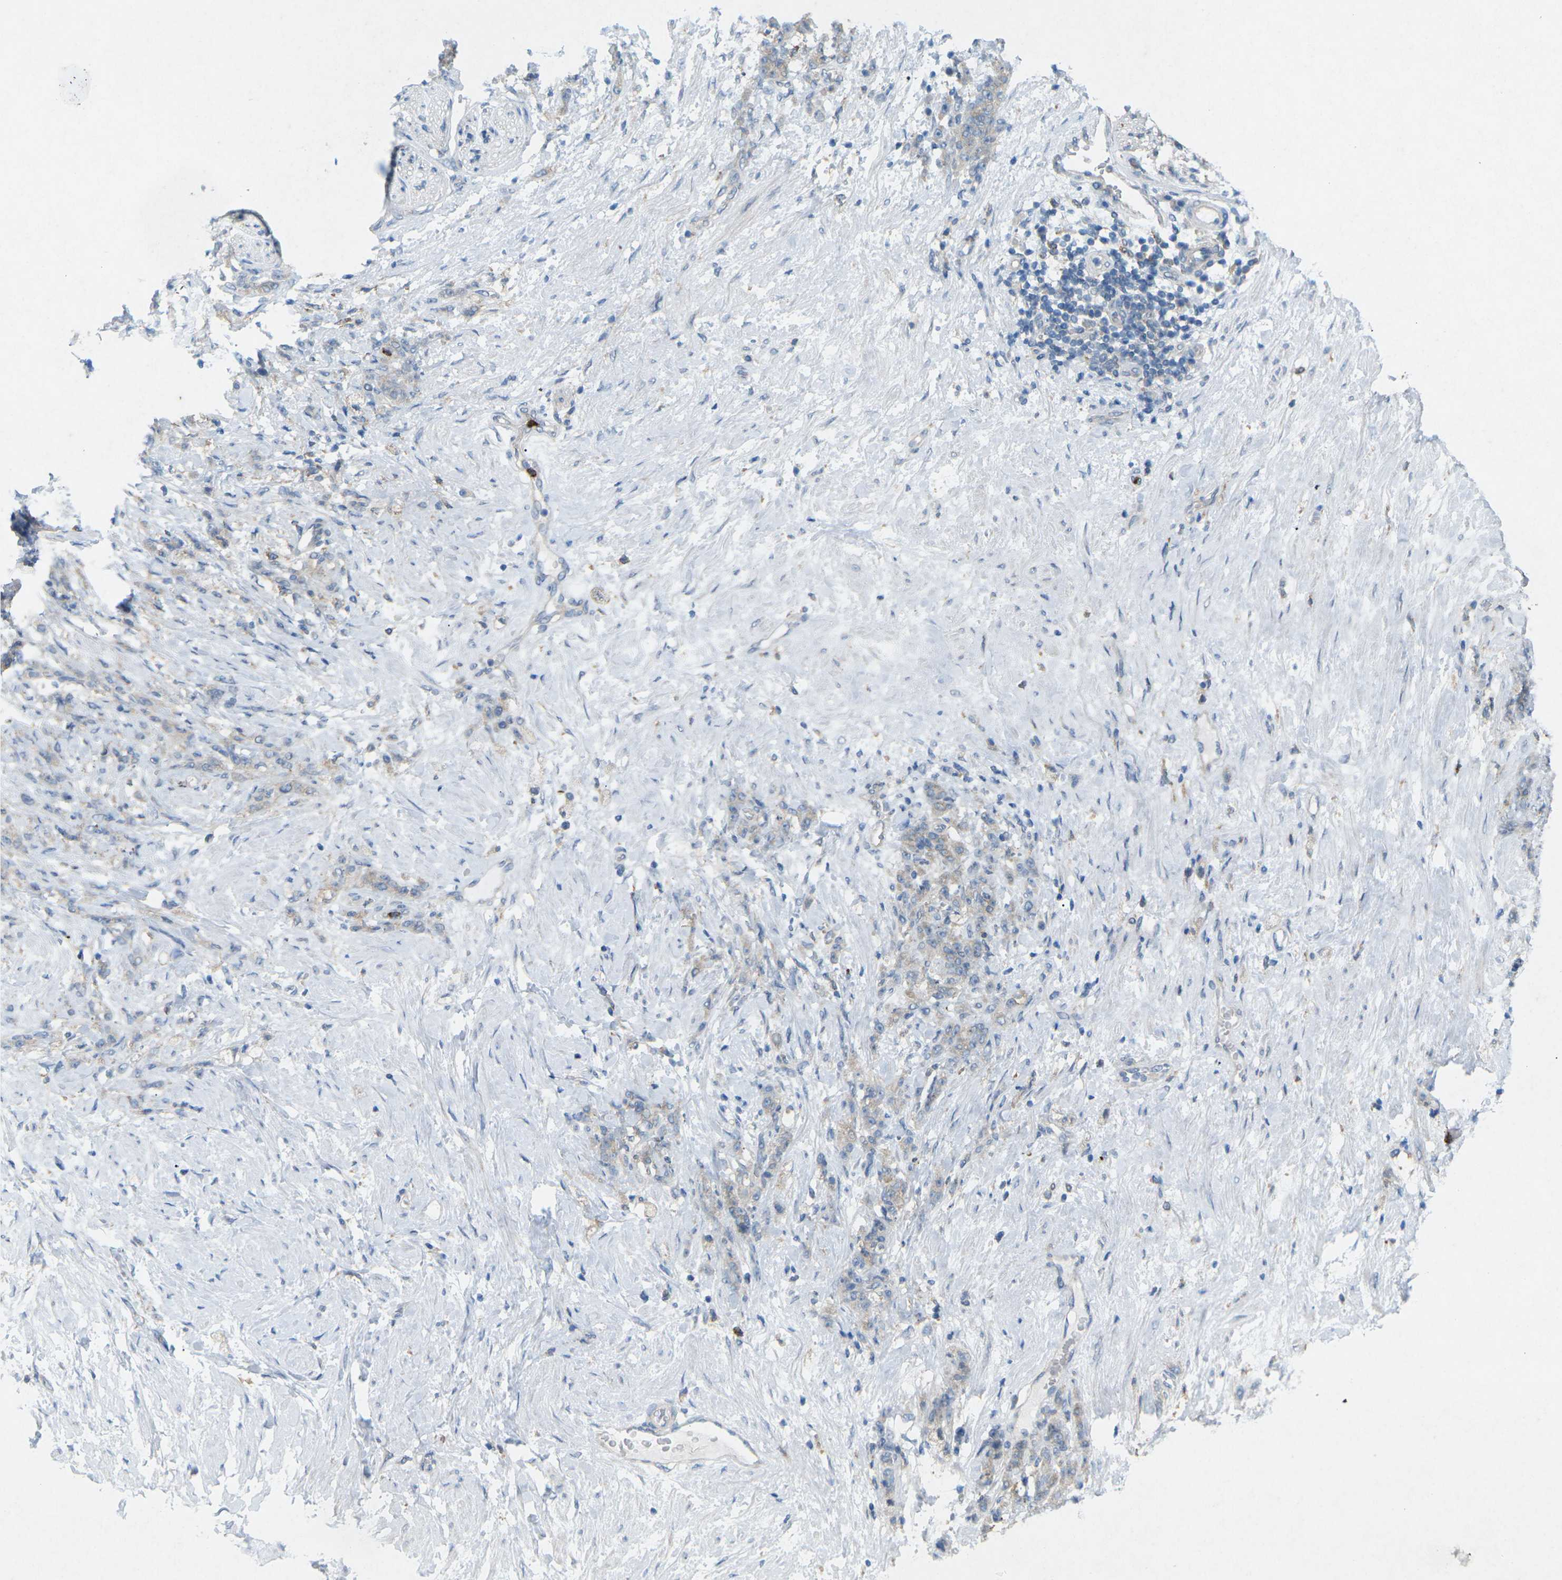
{"staining": {"intensity": "weak", "quantity": "25%-75%", "location": "cytoplasmic/membranous"}, "tissue": "stomach cancer", "cell_type": "Tumor cells", "image_type": "cancer", "snomed": [{"axis": "morphology", "description": "Adenocarcinoma, NOS"}, {"axis": "topography", "description": "Stomach"}], "caption": "High-power microscopy captured an immunohistochemistry micrograph of stomach cancer (adenocarcinoma), revealing weak cytoplasmic/membranous positivity in approximately 25%-75% of tumor cells.", "gene": "STK11", "patient": {"sex": "male", "age": 82}}